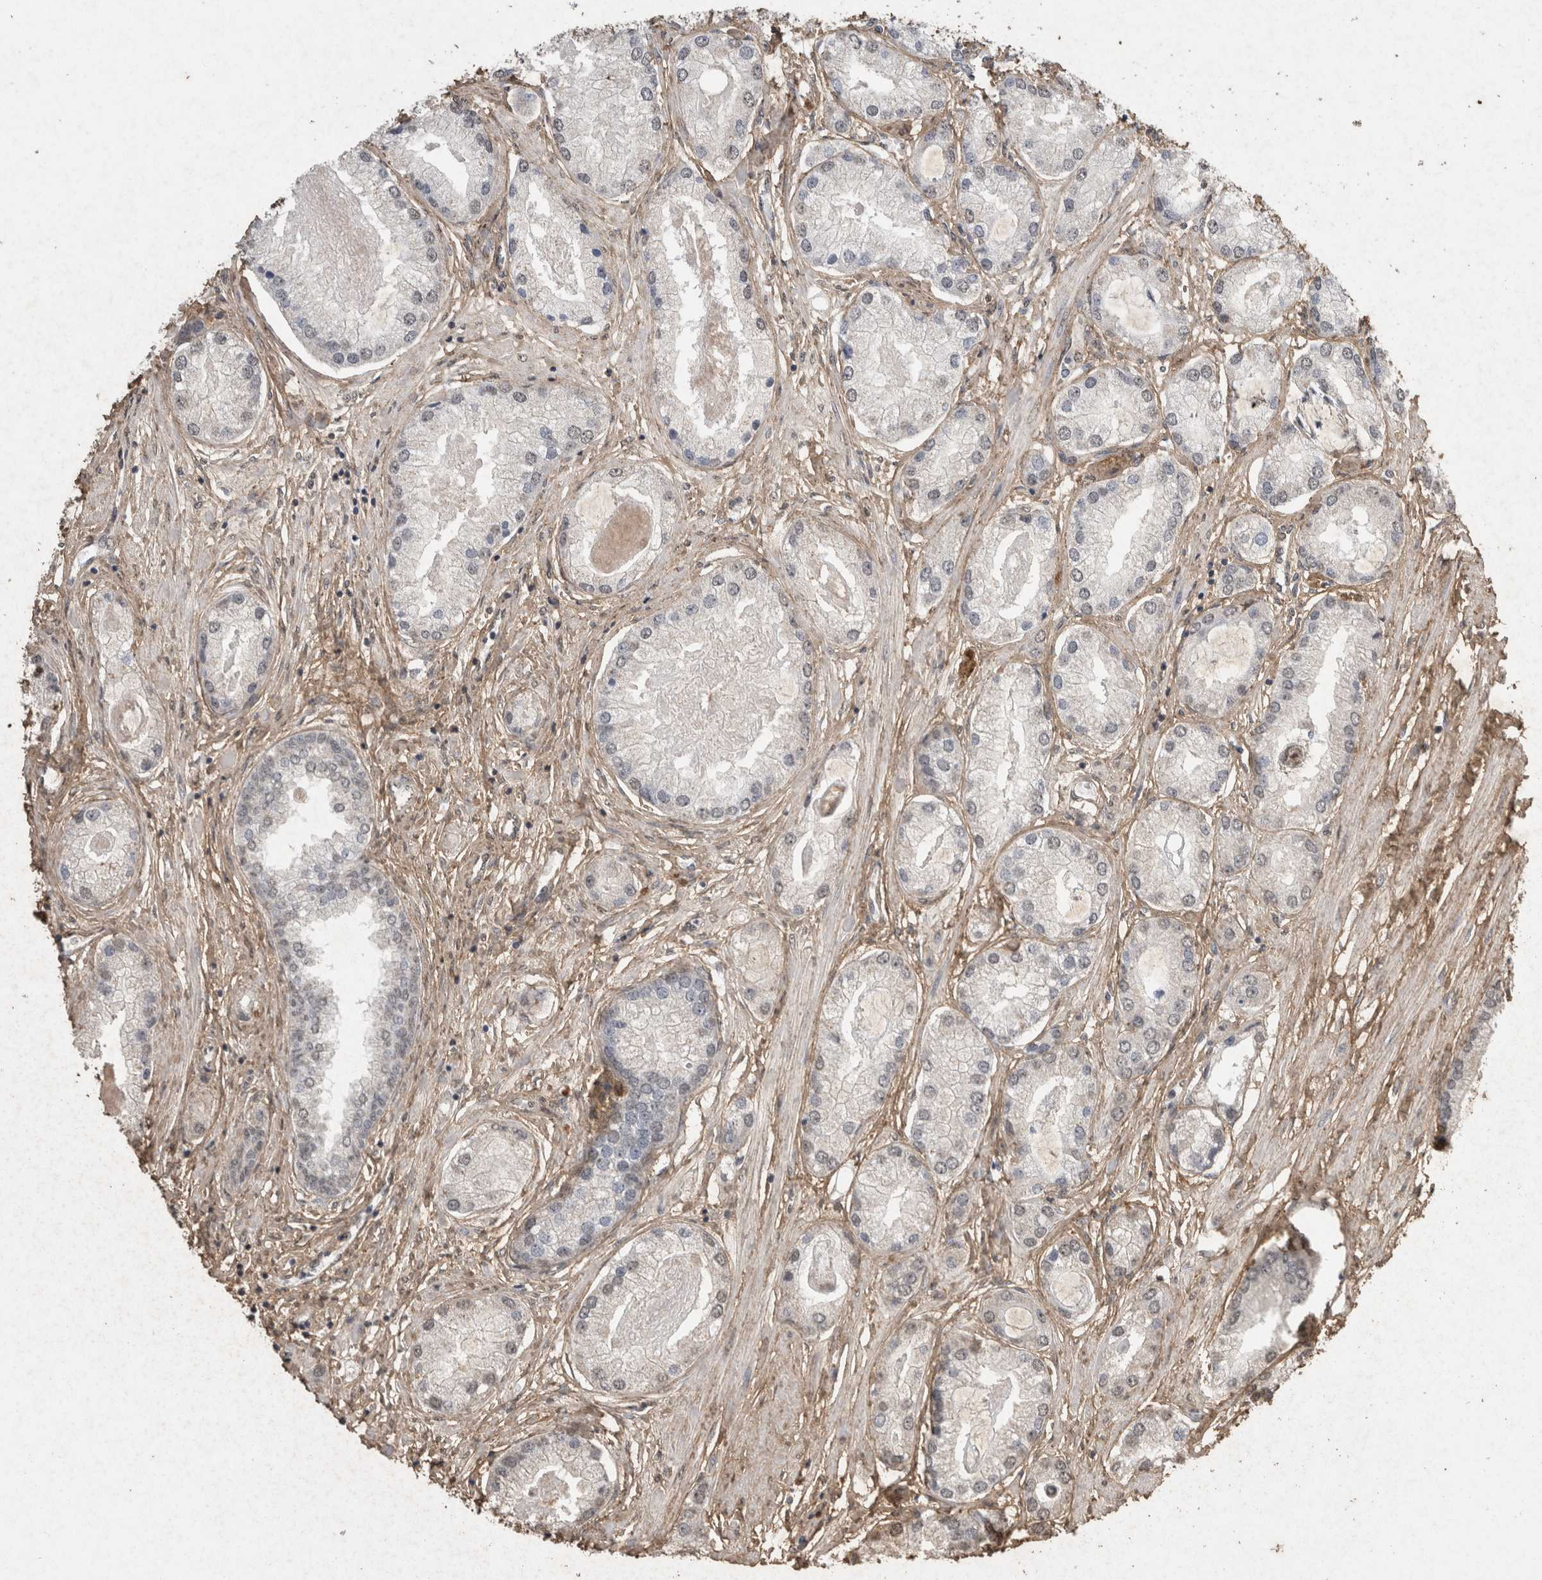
{"staining": {"intensity": "negative", "quantity": "none", "location": "none"}, "tissue": "prostate cancer", "cell_type": "Tumor cells", "image_type": "cancer", "snomed": [{"axis": "morphology", "description": "Adenocarcinoma, Low grade"}, {"axis": "topography", "description": "Prostate"}], "caption": "Immunohistochemistry (IHC) of human prostate cancer displays no positivity in tumor cells.", "gene": "C1QTNF5", "patient": {"sex": "male", "age": 62}}